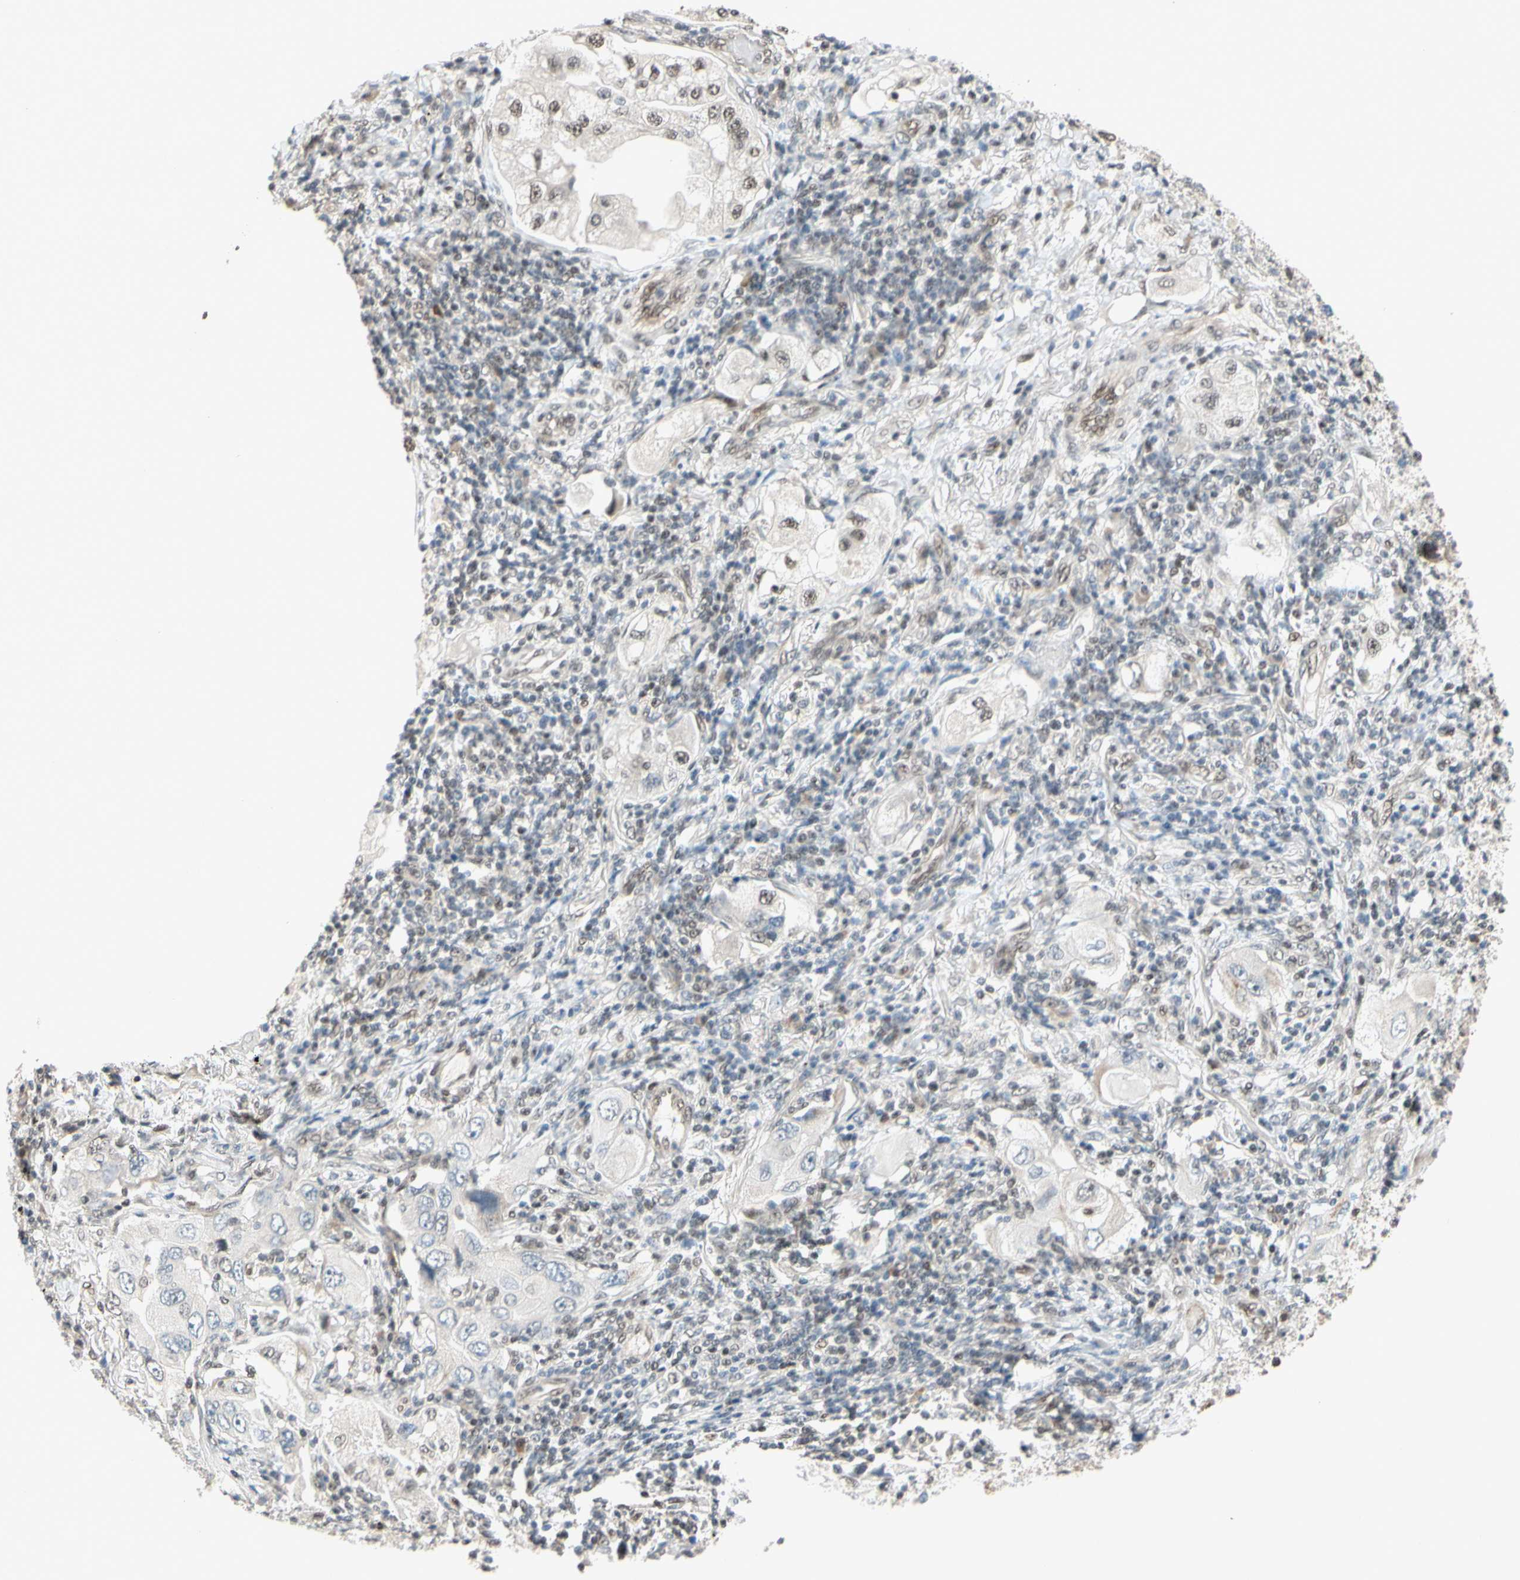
{"staining": {"intensity": "weak", "quantity": "25%-75%", "location": "nuclear"}, "tissue": "lung cancer", "cell_type": "Tumor cells", "image_type": "cancer", "snomed": [{"axis": "morphology", "description": "Adenocarcinoma, NOS"}, {"axis": "topography", "description": "Lung"}], "caption": "Protein staining shows weak nuclear staining in approximately 25%-75% of tumor cells in lung cancer.", "gene": "TAF4", "patient": {"sex": "female", "age": 65}}